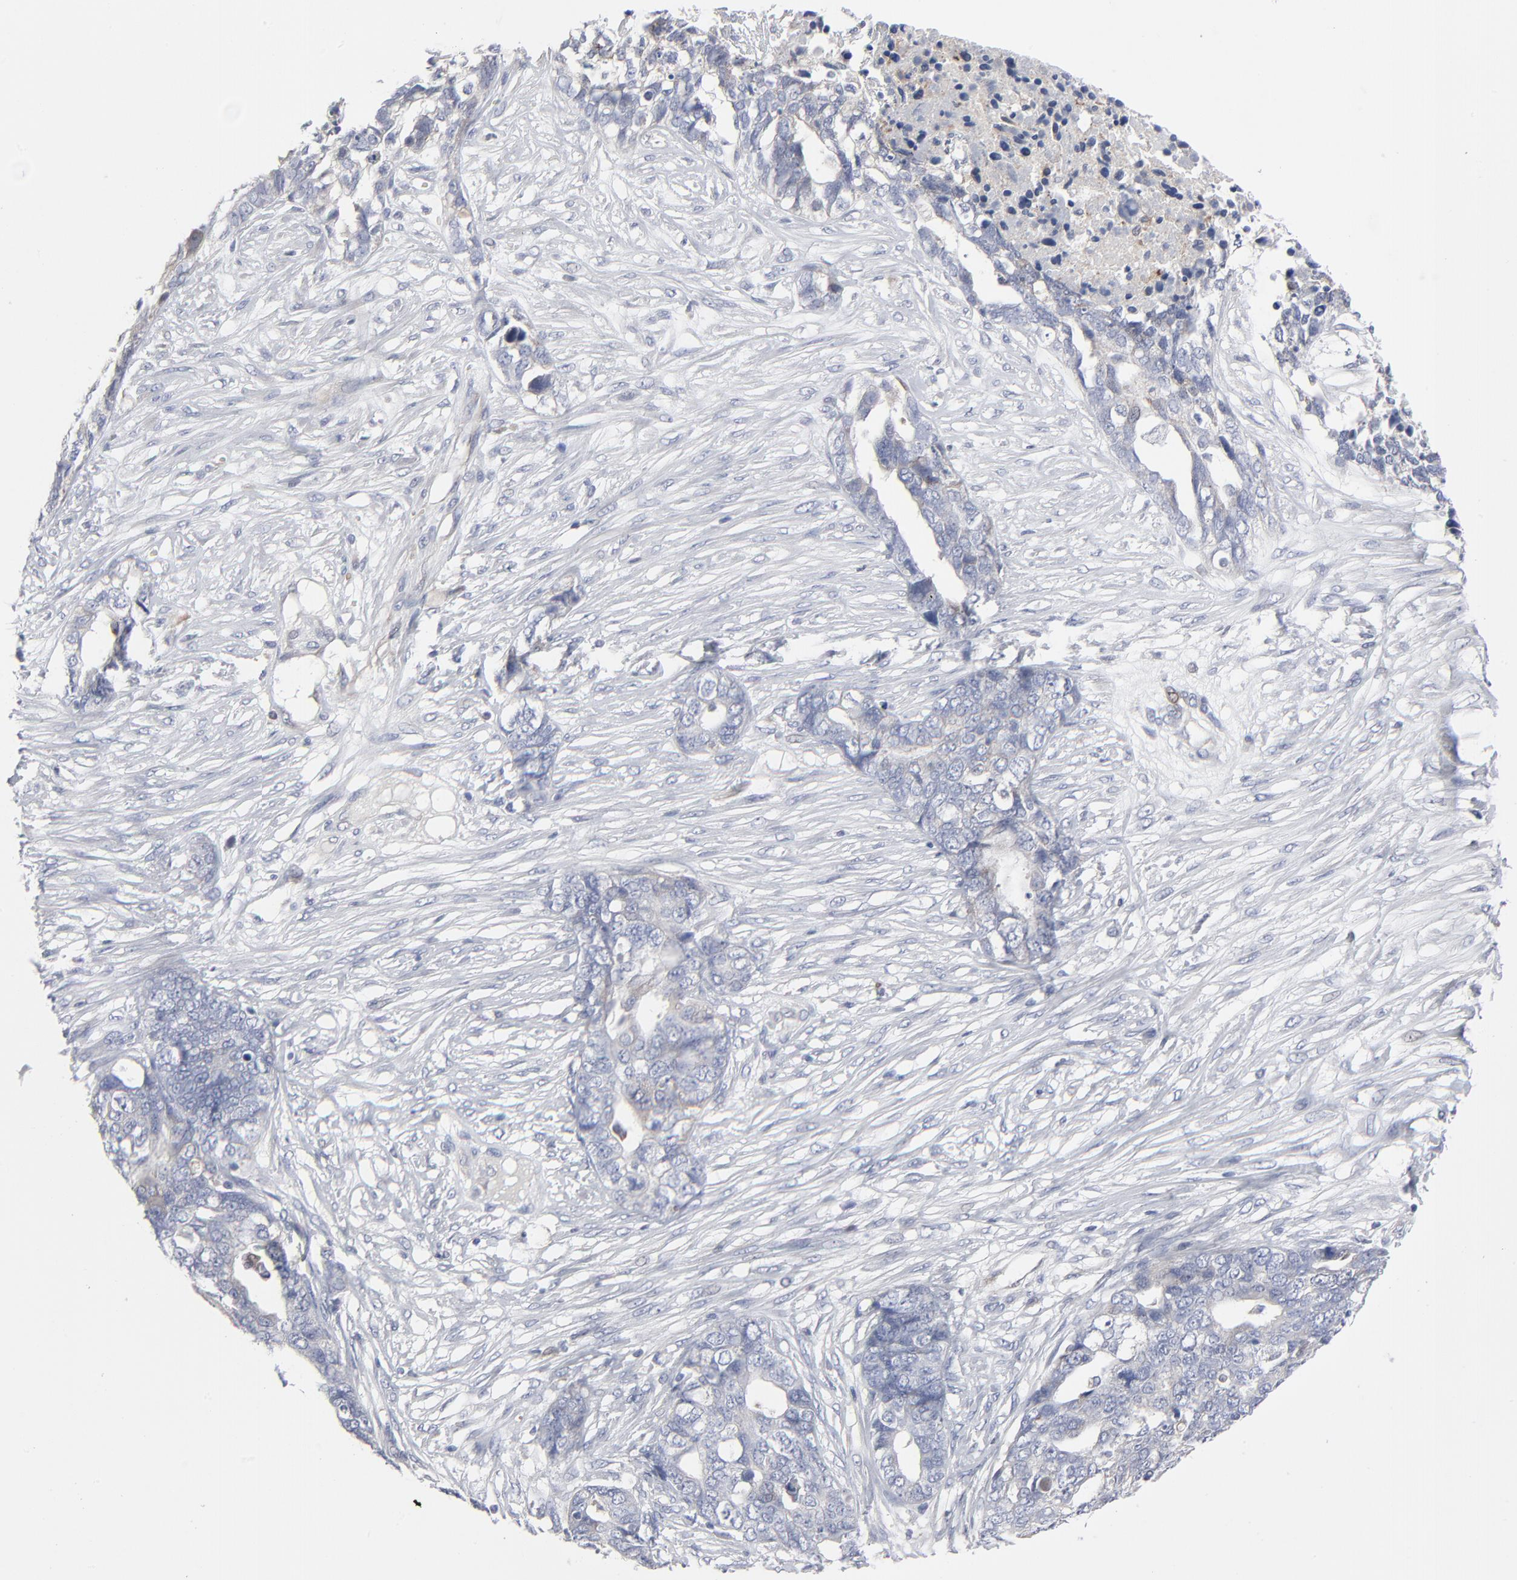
{"staining": {"intensity": "weak", "quantity": "25%-75%", "location": "cytoplasmic/membranous"}, "tissue": "ovarian cancer", "cell_type": "Tumor cells", "image_type": "cancer", "snomed": [{"axis": "morphology", "description": "Normal tissue, NOS"}, {"axis": "morphology", "description": "Cystadenocarcinoma, serous, NOS"}, {"axis": "topography", "description": "Fallopian tube"}, {"axis": "topography", "description": "Ovary"}], "caption": "Brown immunohistochemical staining in ovarian serous cystadenocarcinoma demonstrates weak cytoplasmic/membranous positivity in about 25%-75% of tumor cells. (DAB = brown stain, brightfield microscopy at high magnification).", "gene": "BID", "patient": {"sex": "female", "age": 56}}